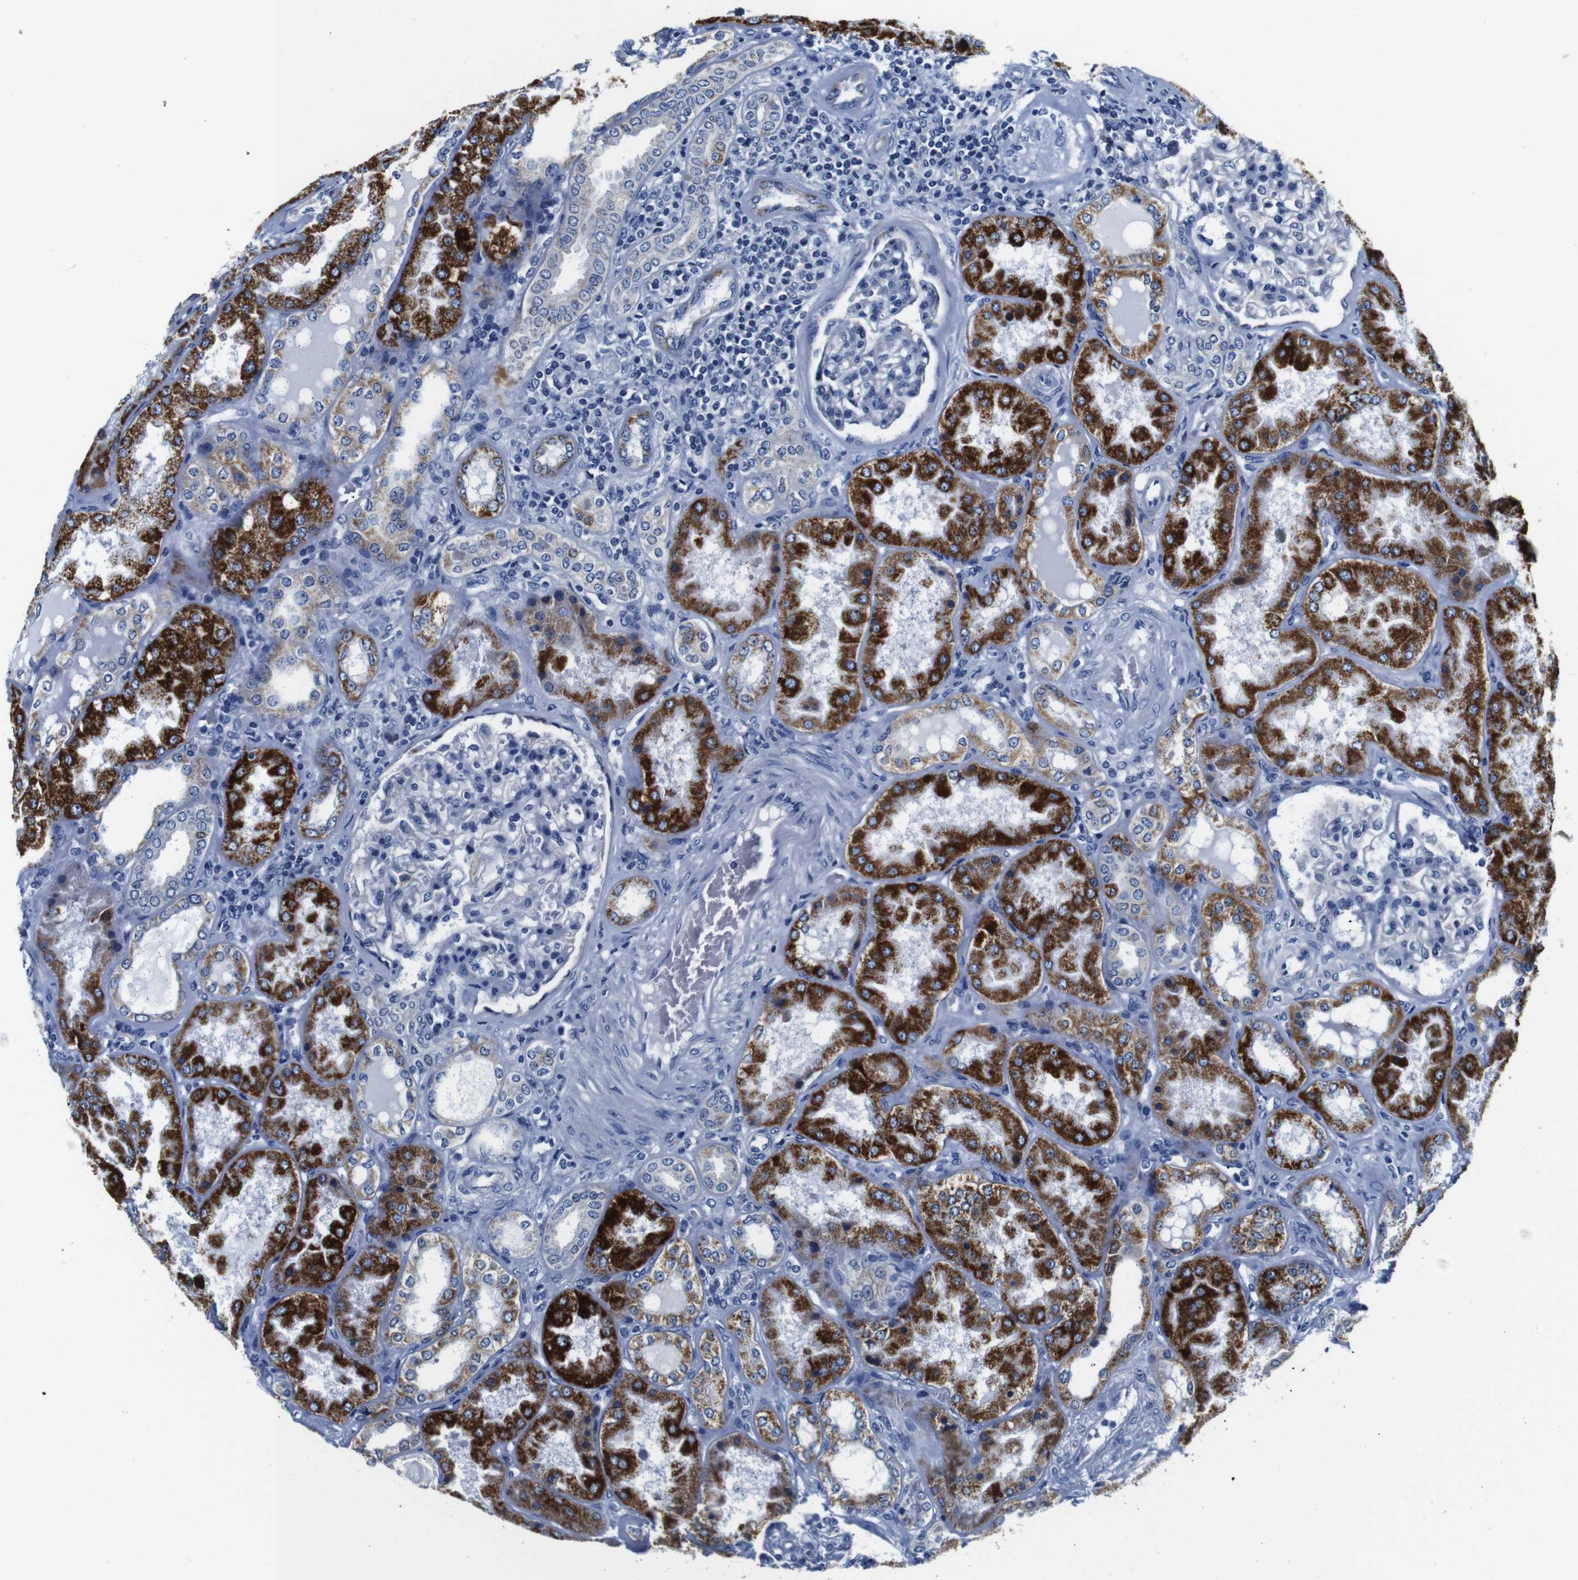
{"staining": {"intensity": "negative", "quantity": "none", "location": "none"}, "tissue": "kidney", "cell_type": "Cells in glomeruli", "image_type": "normal", "snomed": [{"axis": "morphology", "description": "Normal tissue, NOS"}, {"axis": "topography", "description": "Kidney"}], "caption": "Cells in glomeruli are negative for brown protein staining in normal kidney. (Stains: DAB immunohistochemistry (IHC) with hematoxylin counter stain, Microscopy: brightfield microscopy at high magnification).", "gene": "SNX19", "patient": {"sex": "female", "age": 56}}